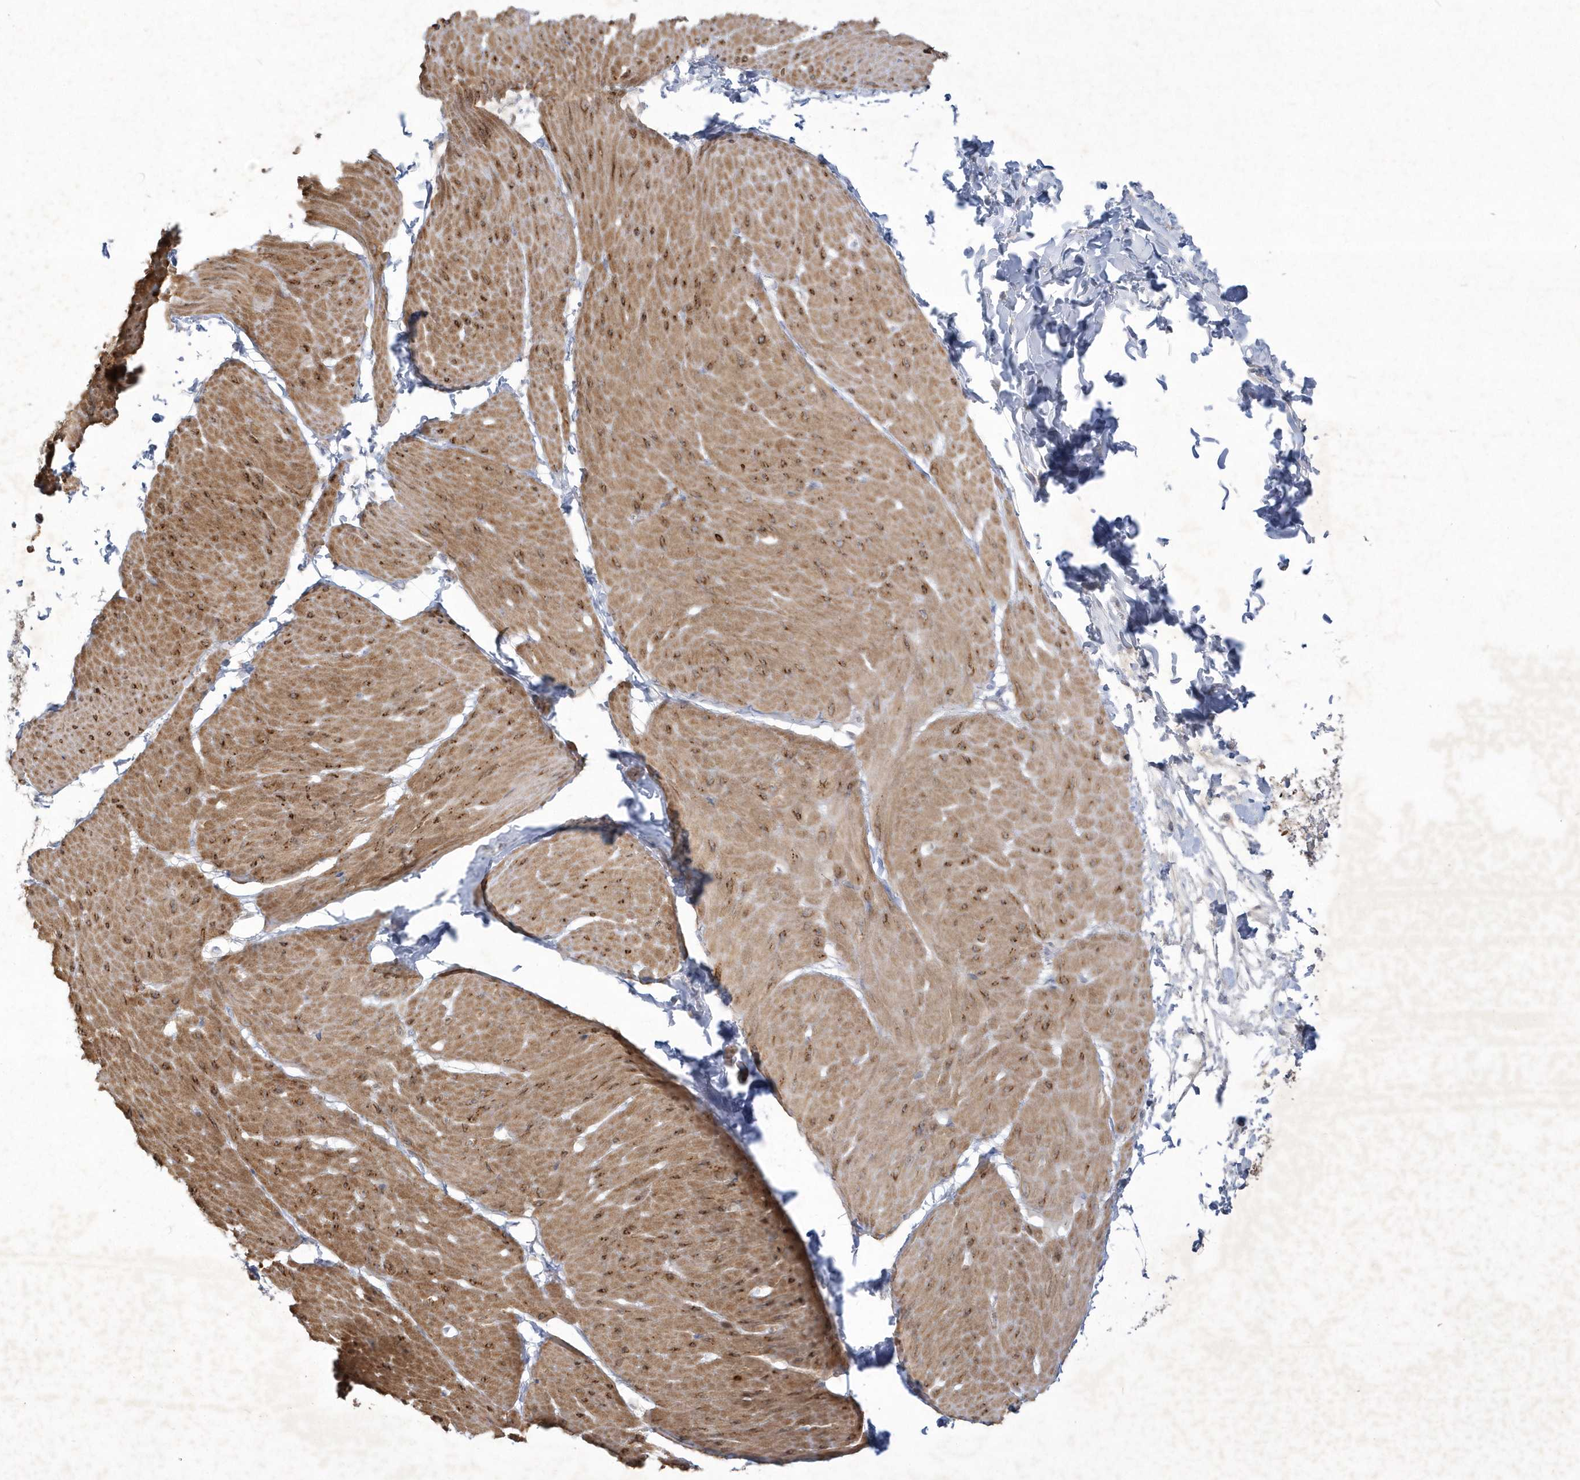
{"staining": {"intensity": "moderate", "quantity": ">75%", "location": "cytoplasmic/membranous"}, "tissue": "smooth muscle", "cell_type": "Smooth muscle cells", "image_type": "normal", "snomed": [{"axis": "morphology", "description": "Urothelial carcinoma, High grade"}, {"axis": "topography", "description": "Urinary bladder"}], "caption": "Protein analysis of benign smooth muscle demonstrates moderate cytoplasmic/membranous staining in about >75% of smooth muscle cells. (Brightfield microscopy of DAB IHC at high magnification).", "gene": "LARS1", "patient": {"sex": "male", "age": 46}}